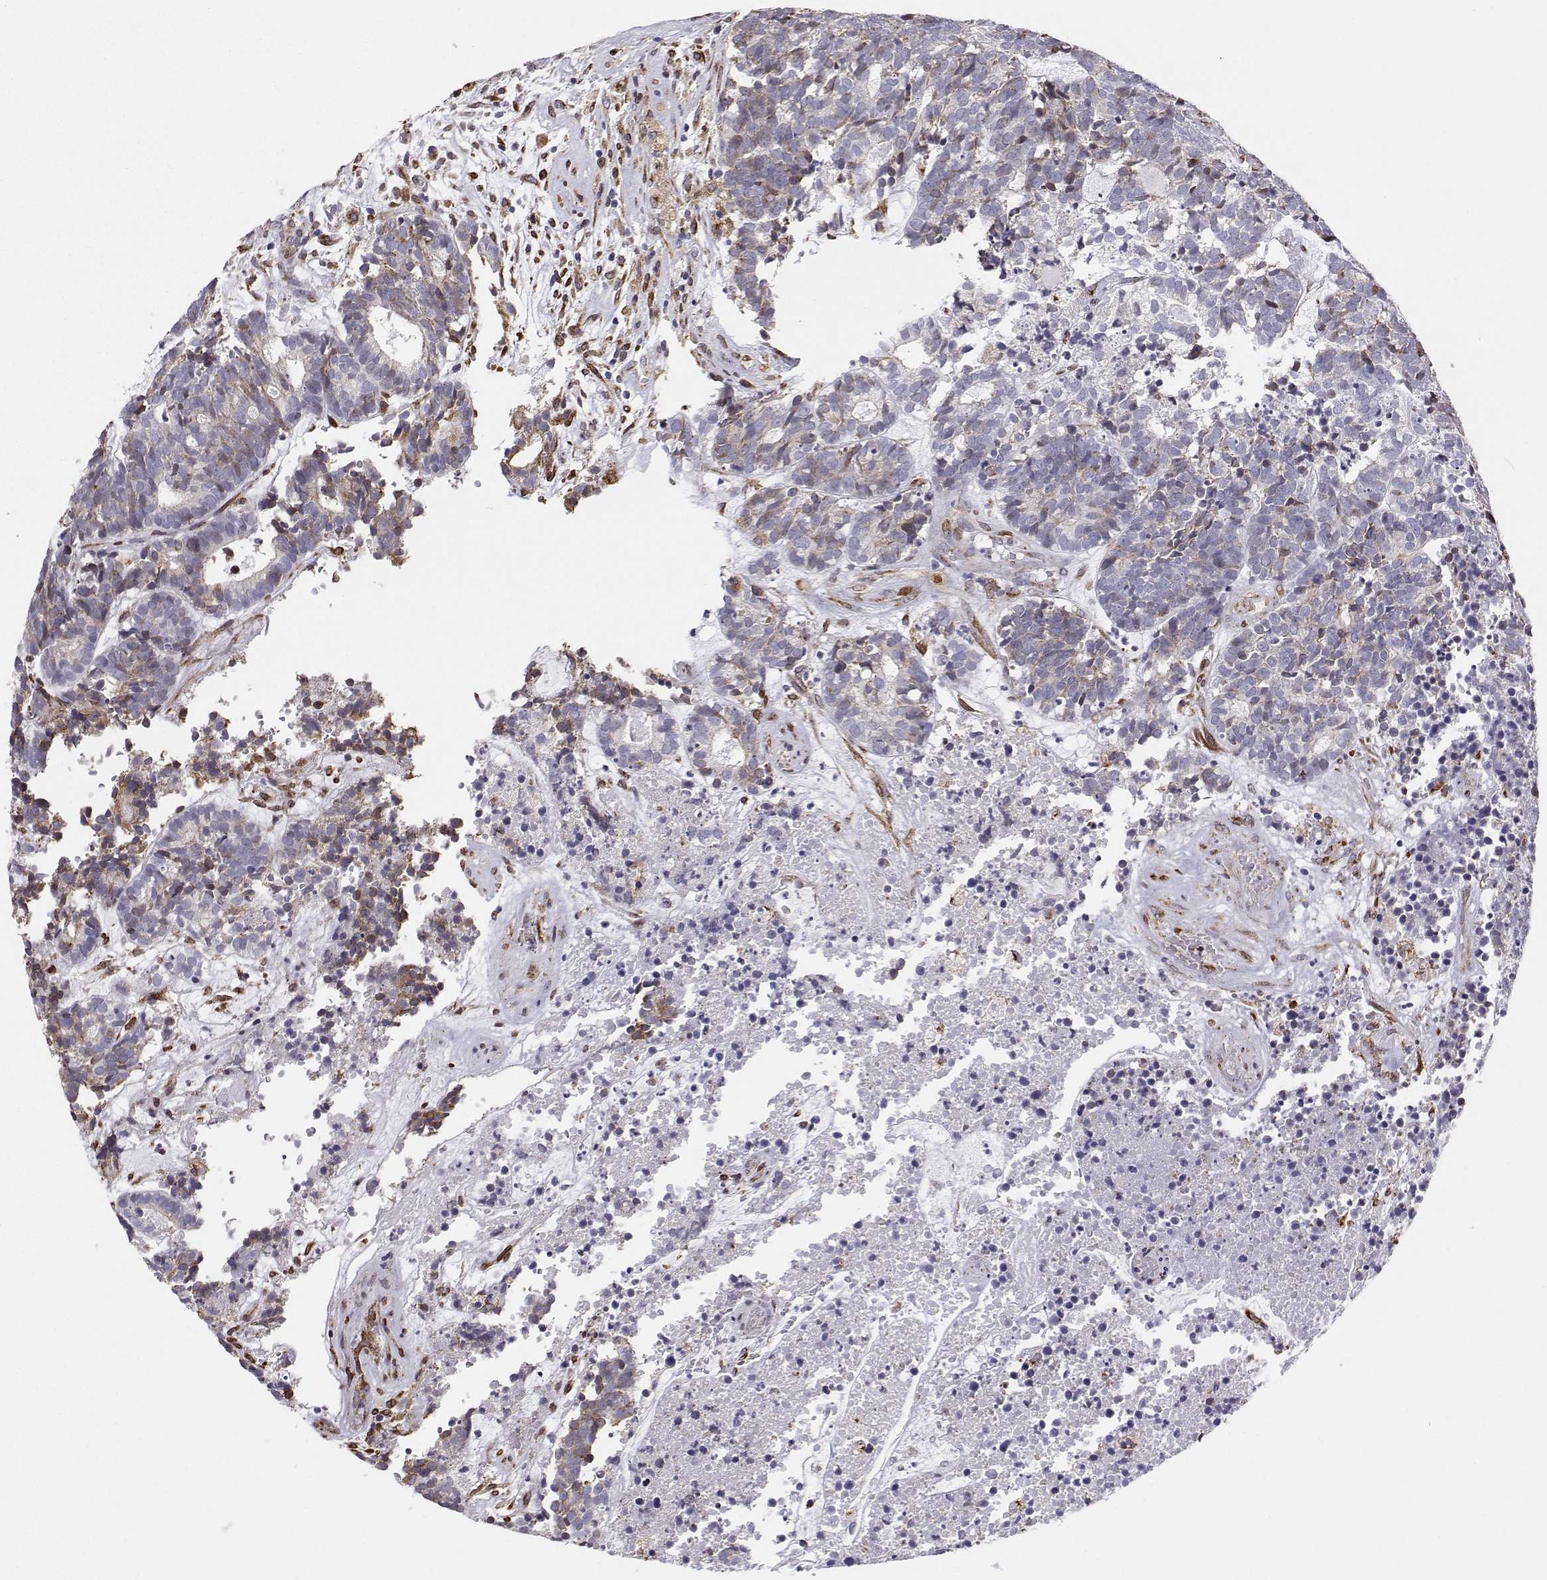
{"staining": {"intensity": "negative", "quantity": "none", "location": "none"}, "tissue": "head and neck cancer", "cell_type": "Tumor cells", "image_type": "cancer", "snomed": [{"axis": "morphology", "description": "Adenocarcinoma, NOS"}, {"axis": "topography", "description": "Head-Neck"}], "caption": "IHC histopathology image of neoplastic tissue: human head and neck cancer (adenocarcinoma) stained with DAB (3,3'-diaminobenzidine) reveals no significant protein positivity in tumor cells.", "gene": "STARD13", "patient": {"sex": "female", "age": 81}}